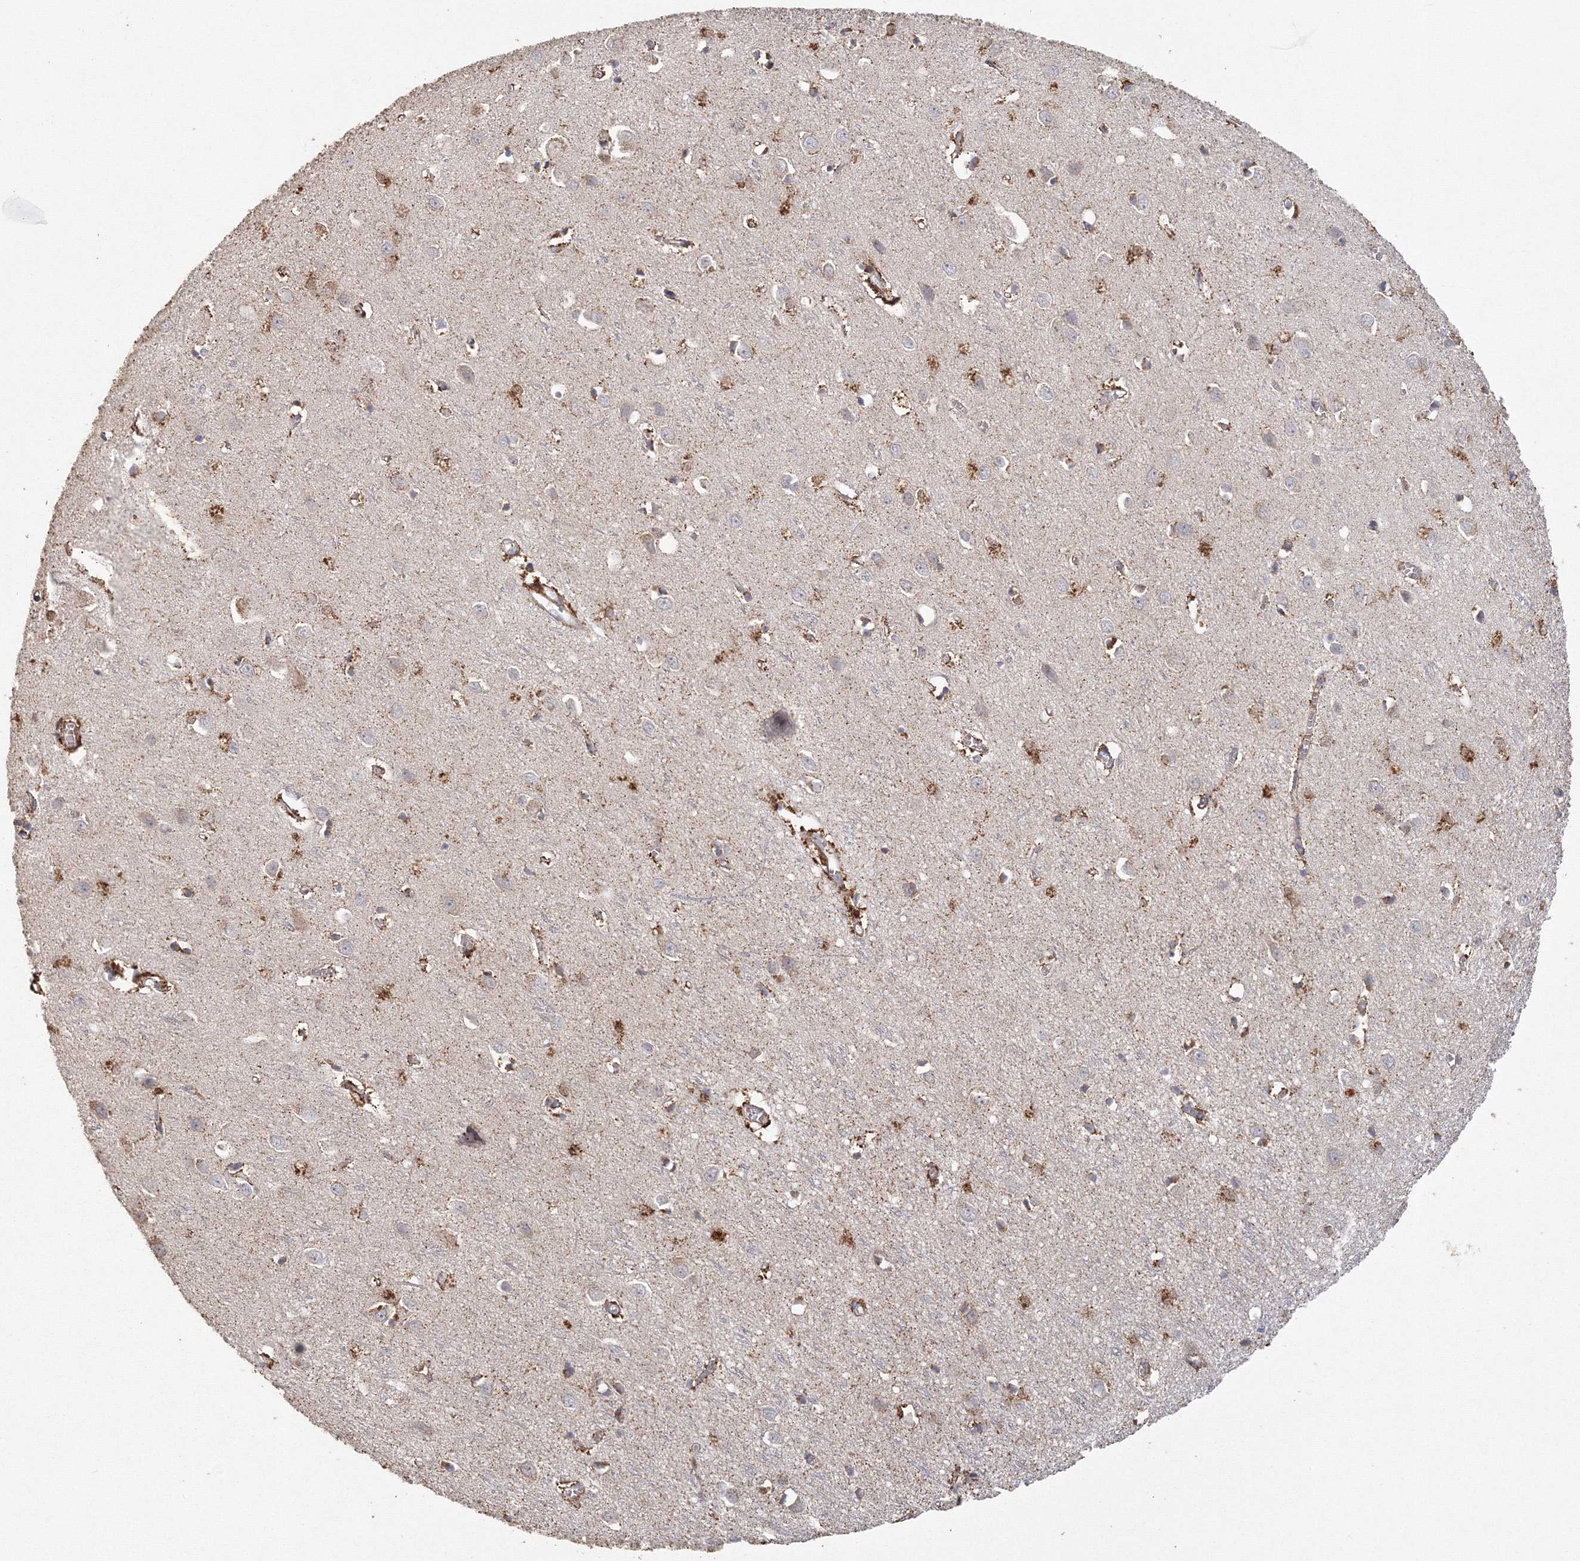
{"staining": {"intensity": "weak", "quantity": ">75%", "location": "cytoplasmic/membranous"}, "tissue": "cerebral cortex", "cell_type": "Endothelial cells", "image_type": "normal", "snomed": [{"axis": "morphology", "description": "Normal tissue, NOS"}, {"axis": "topography", "description": "Cerebral cortex"}], "caption": "Weak cytoplasmic/membranous protein staining is identified in about >75% of endothelial cells in cerebral cortex. (brown staining indicates protein expression, while blue staining denotes nuclei).", "gene": "TACC2", "patient": {"sex": "female", "age": 64}}